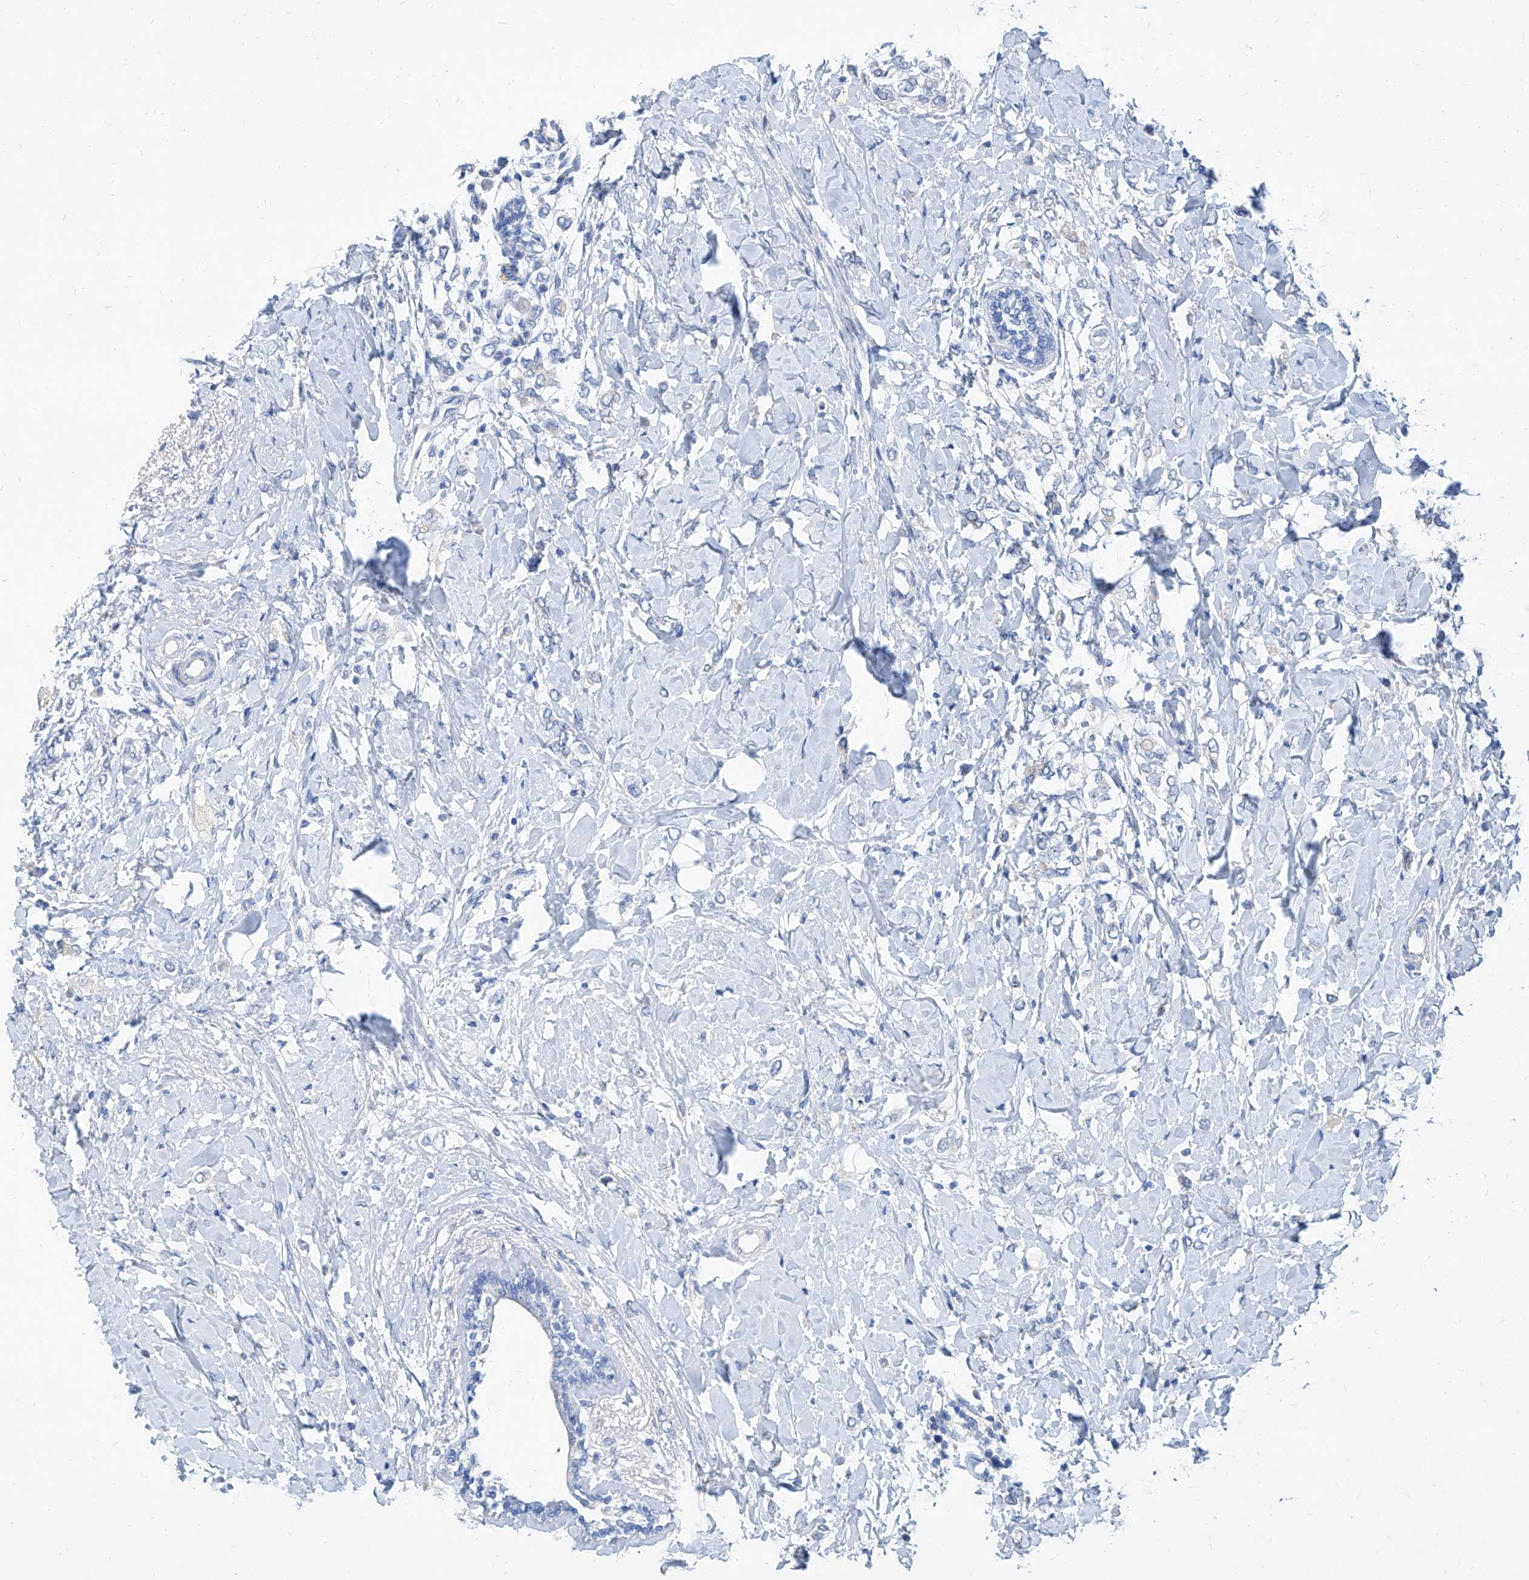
{"staining": {"intensity": "negative", "quantity": "none", "location": "none"}, "tissue": "breast cancer", "cell_type": "Tumor cells", "image_type": "cancer", "snomed": [{"axis": "morphology", "description": "Normal tissue, NOS"}, {"axis": "morphology", "description": "Lobular carcinoma"}, {"axis": "topography", "description": "Breast"}], "caption": "An immunohistochemistry micrograph of breast lobular carcinoma is shown. There is no staining in tumor cells of breast lobular carcinoma.", "gene": "SLC25A29", "patient": {"sex": "female", "age": 47}}